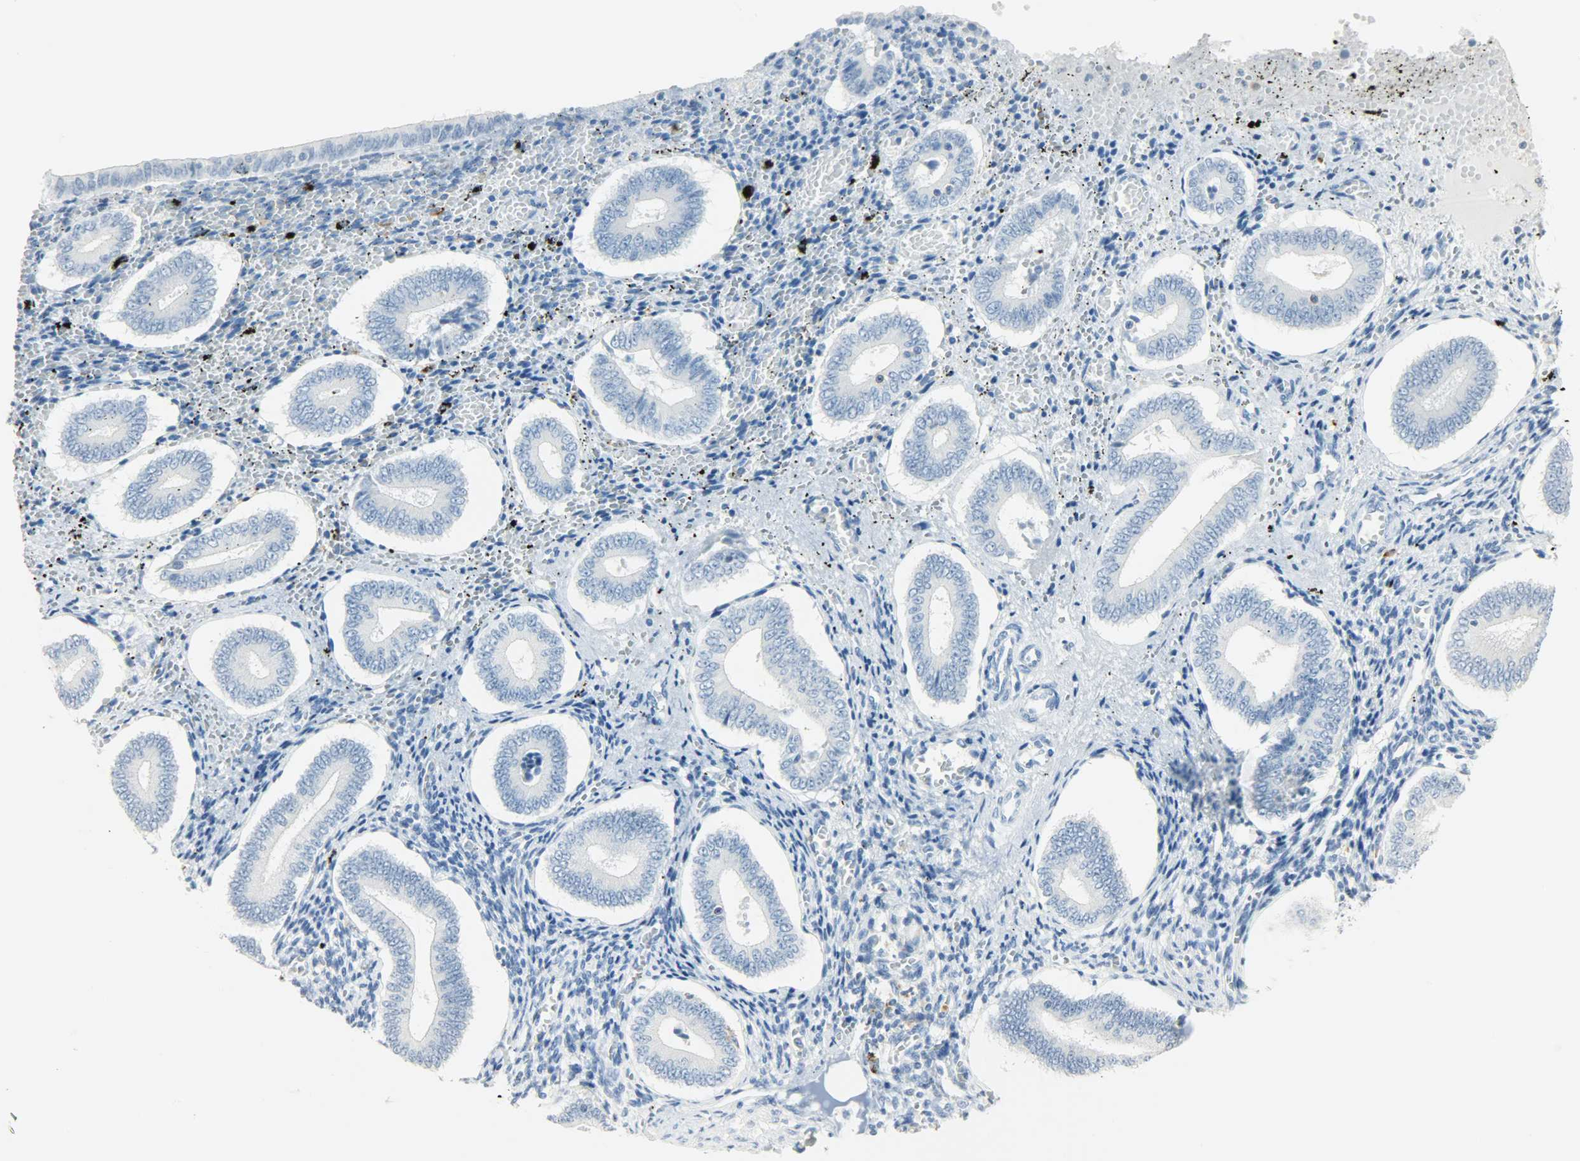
{"staining": {"intensity": "negative", "quantity": "none", "location": "none"}, "tissue": "endometrium", "cell_type": "Cells in endometrial stroma", "image_type": "normal", "snomed": [{"axis": "morphology", "description": "Normal tissue, NOS"}, {"axis": "topography", "description": "Endometrium"}], "caption": "The immunohistochemistry (IHC) micrograph has no significant positivity in cells in endometrial stroma of endometrium. (Stains: DAB immunohistochemistry with hematoxylin counter stain, Microscopy: brightfield microscopy at high magnification).", "gene": "PTPN6", "patient": {"sex": "female", "age": 42}}